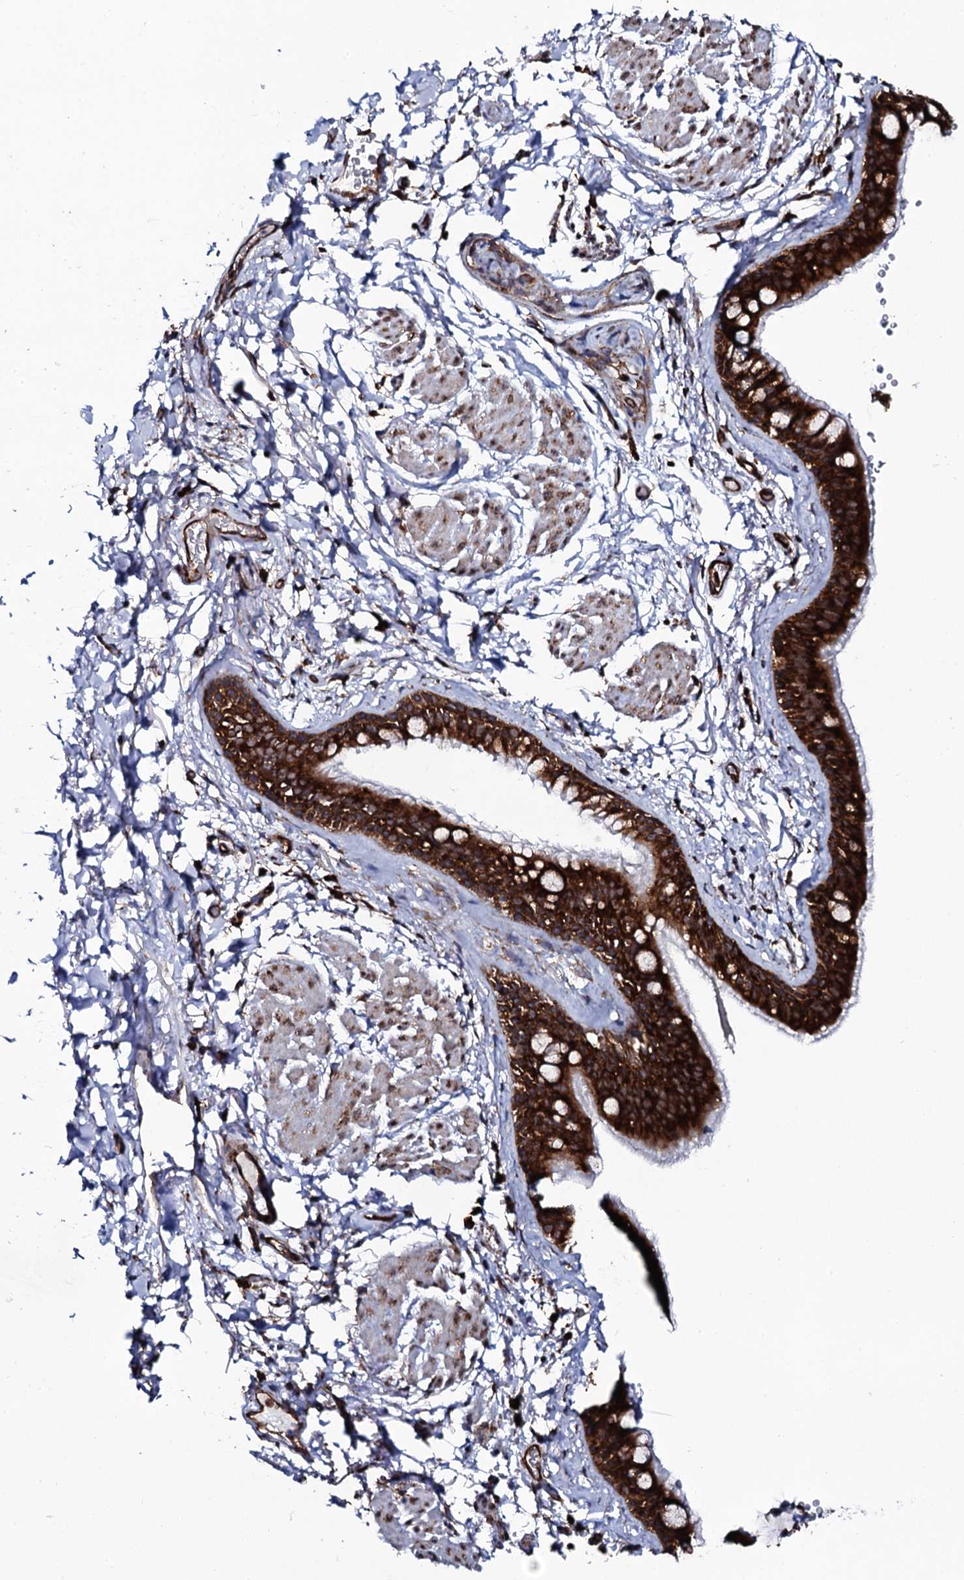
{"staining": {"intensity": "strong", "quantity": ">75%", "location": "cytoplasmic/membranous"}, "tissue": "bronchus", "cell_type": "Respiratory epithelial cells", "image_type": "normal", "snomed": [{"axis": "morphology", "description": "Normal tissue, NOS"}, {"axis": "topography", "description": "Cartilage tissue"}], "caption": "Immunohistochemistry (IHC) of benign human bronchus displays high levels of strong cytoplasmic/membranous staining in approximately >75% of respiratory epithelial cells.", "gene": "SPTY2D1", "patient": {"sex": "male", "age": 63}}